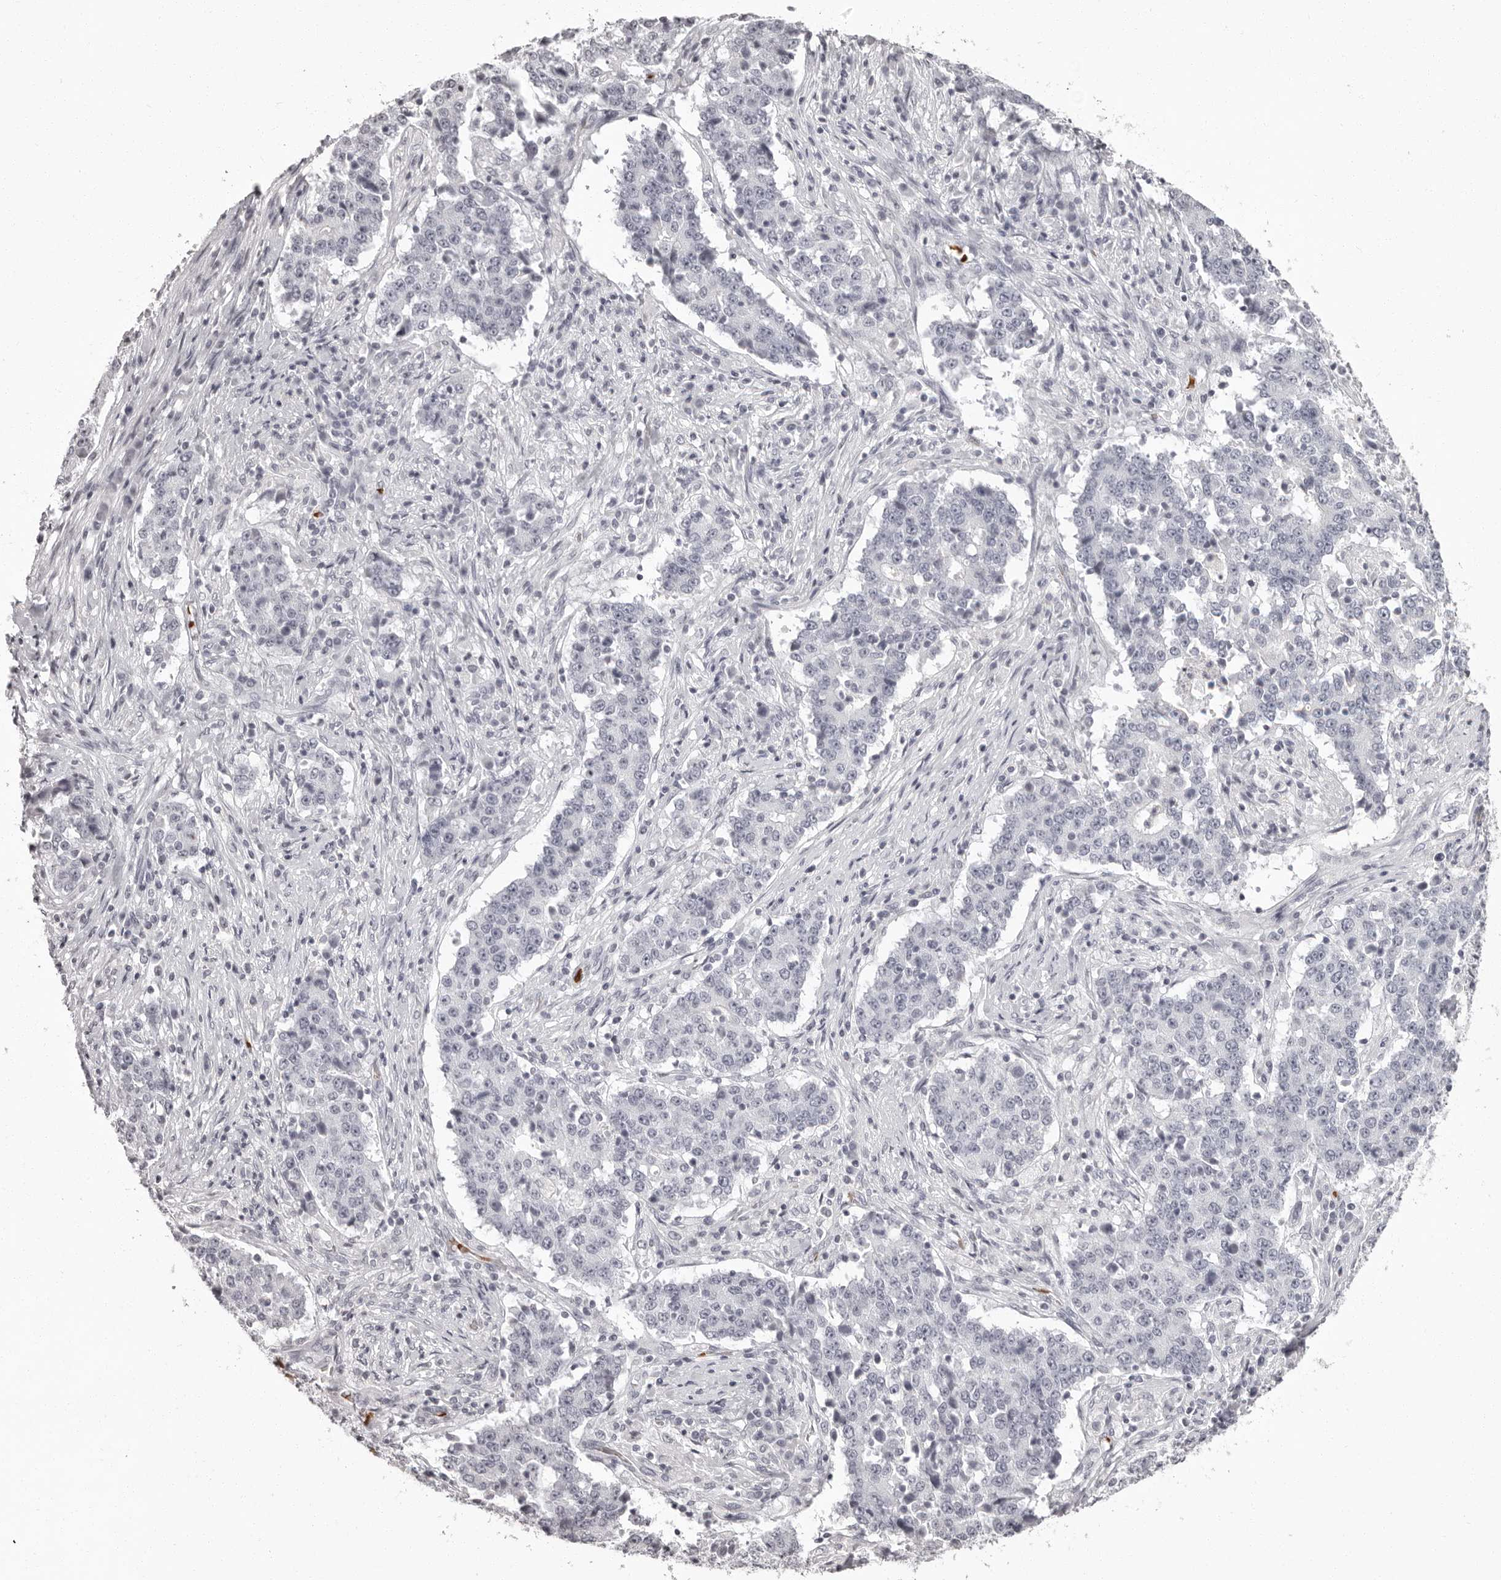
{"staining": {"intensity": "negative", "quantity": "none", "location": "none"}, "tissue": "stomach cancer", "cell_type": "Tumor cells", "image_type": "cancer", "snomed": [{"axis": "morphology", "description": "Adenocarcinoma, NOS"}, {"axis": "topography", "description": "Stomach"}], "caption": "Histopathology image shows no significant protein positivity in tumor cells of stomach adenocarcinoma.", "gene": "C8orf74", "patient": {"sex": "male", "age": 59}}